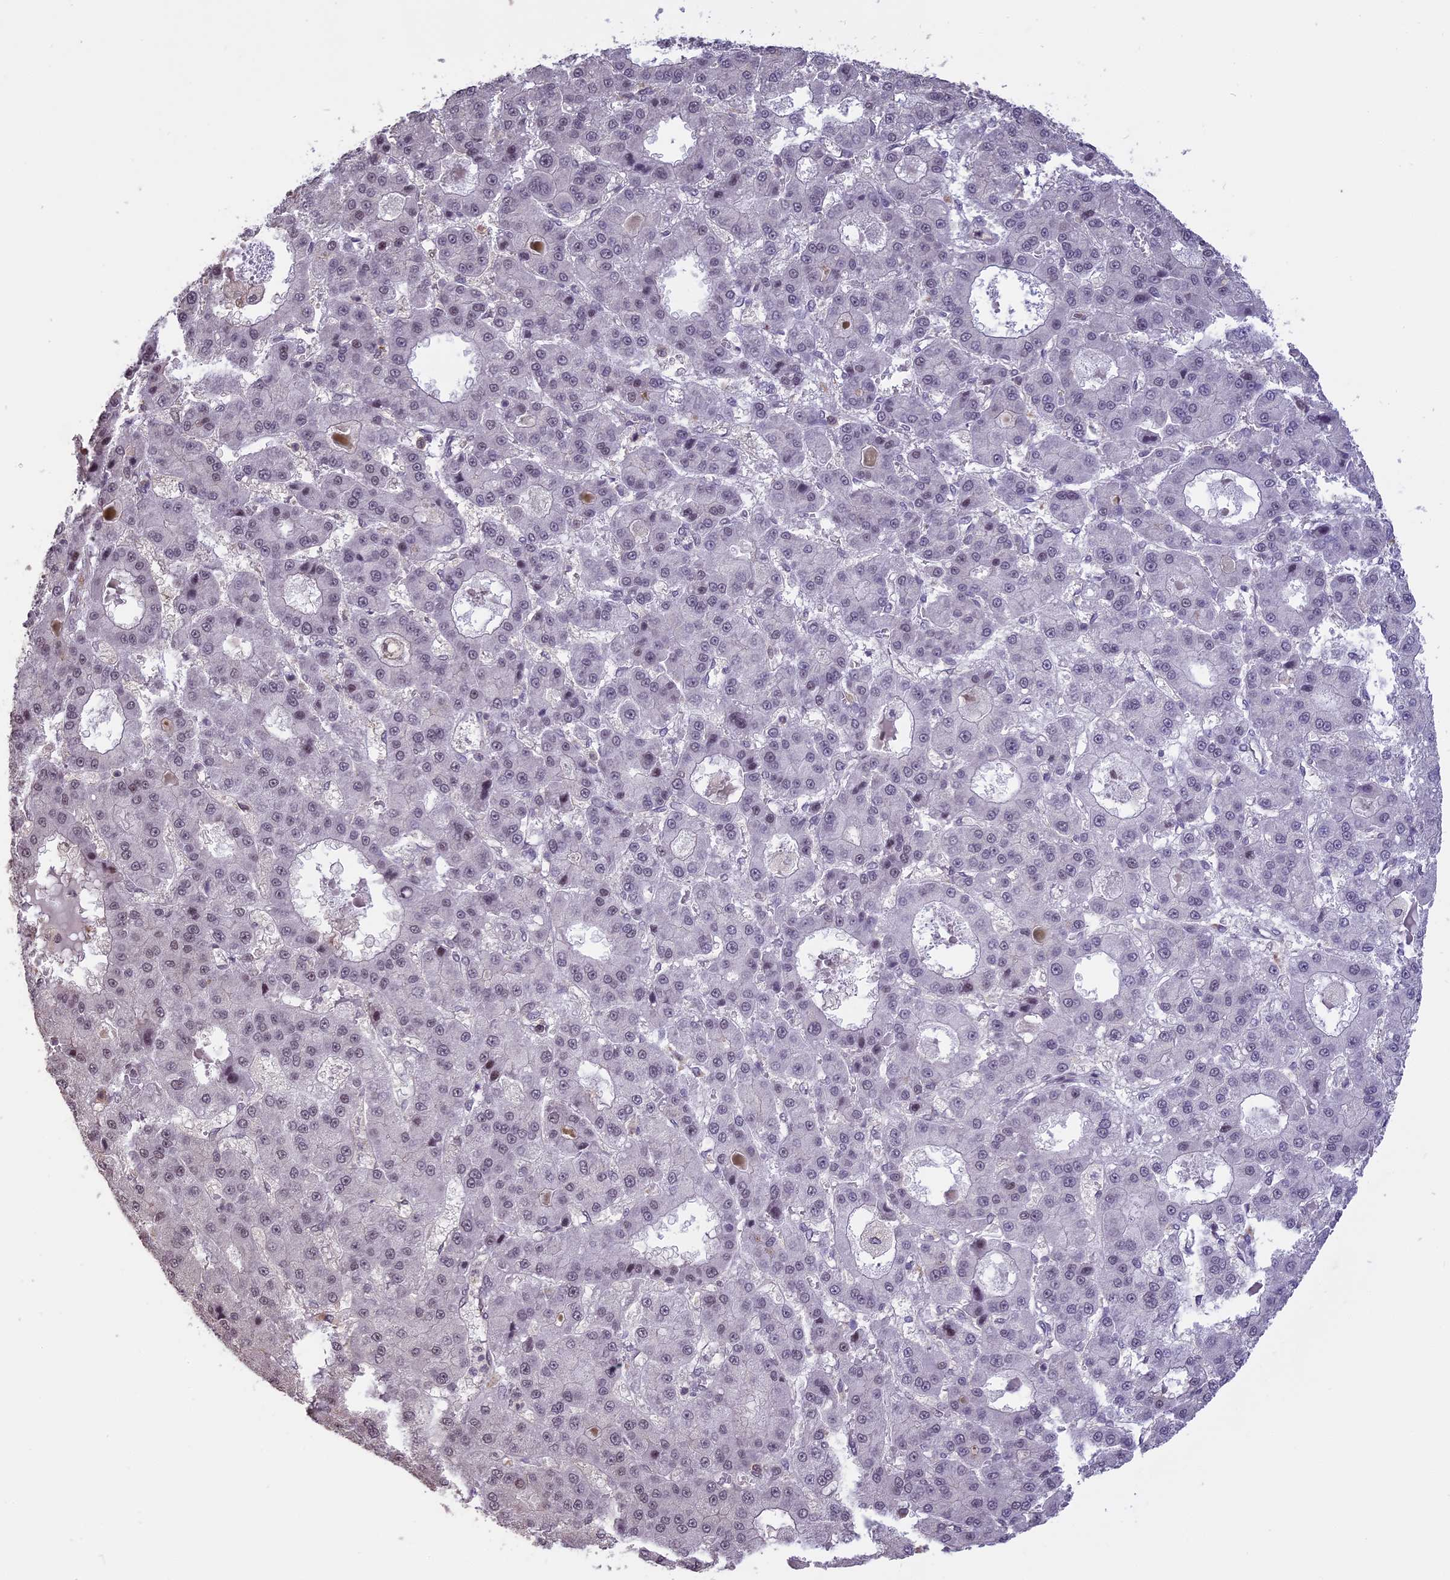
{"staining": {"intensity": "negative", "quantity": "none", "location": "none"}, "tissue": "liver cancer", "cell_type": "Tumor cells", "image_type": "cancer", "snomed": [{"axis": "morphology", "description": "Carcinoma, Hepatocellular, NOS"}, {"axis": "topography", "description": "Liver"}], "caption": "Tumor cells are negative for protein expression in human liver cancer. (Stains: DAB IHC with hematoxylin counter stain, Microscopy: brightfield microscopy at high magnification).", "gene": "TIGD7", "patient": {"sex": "male", "age": 70}}